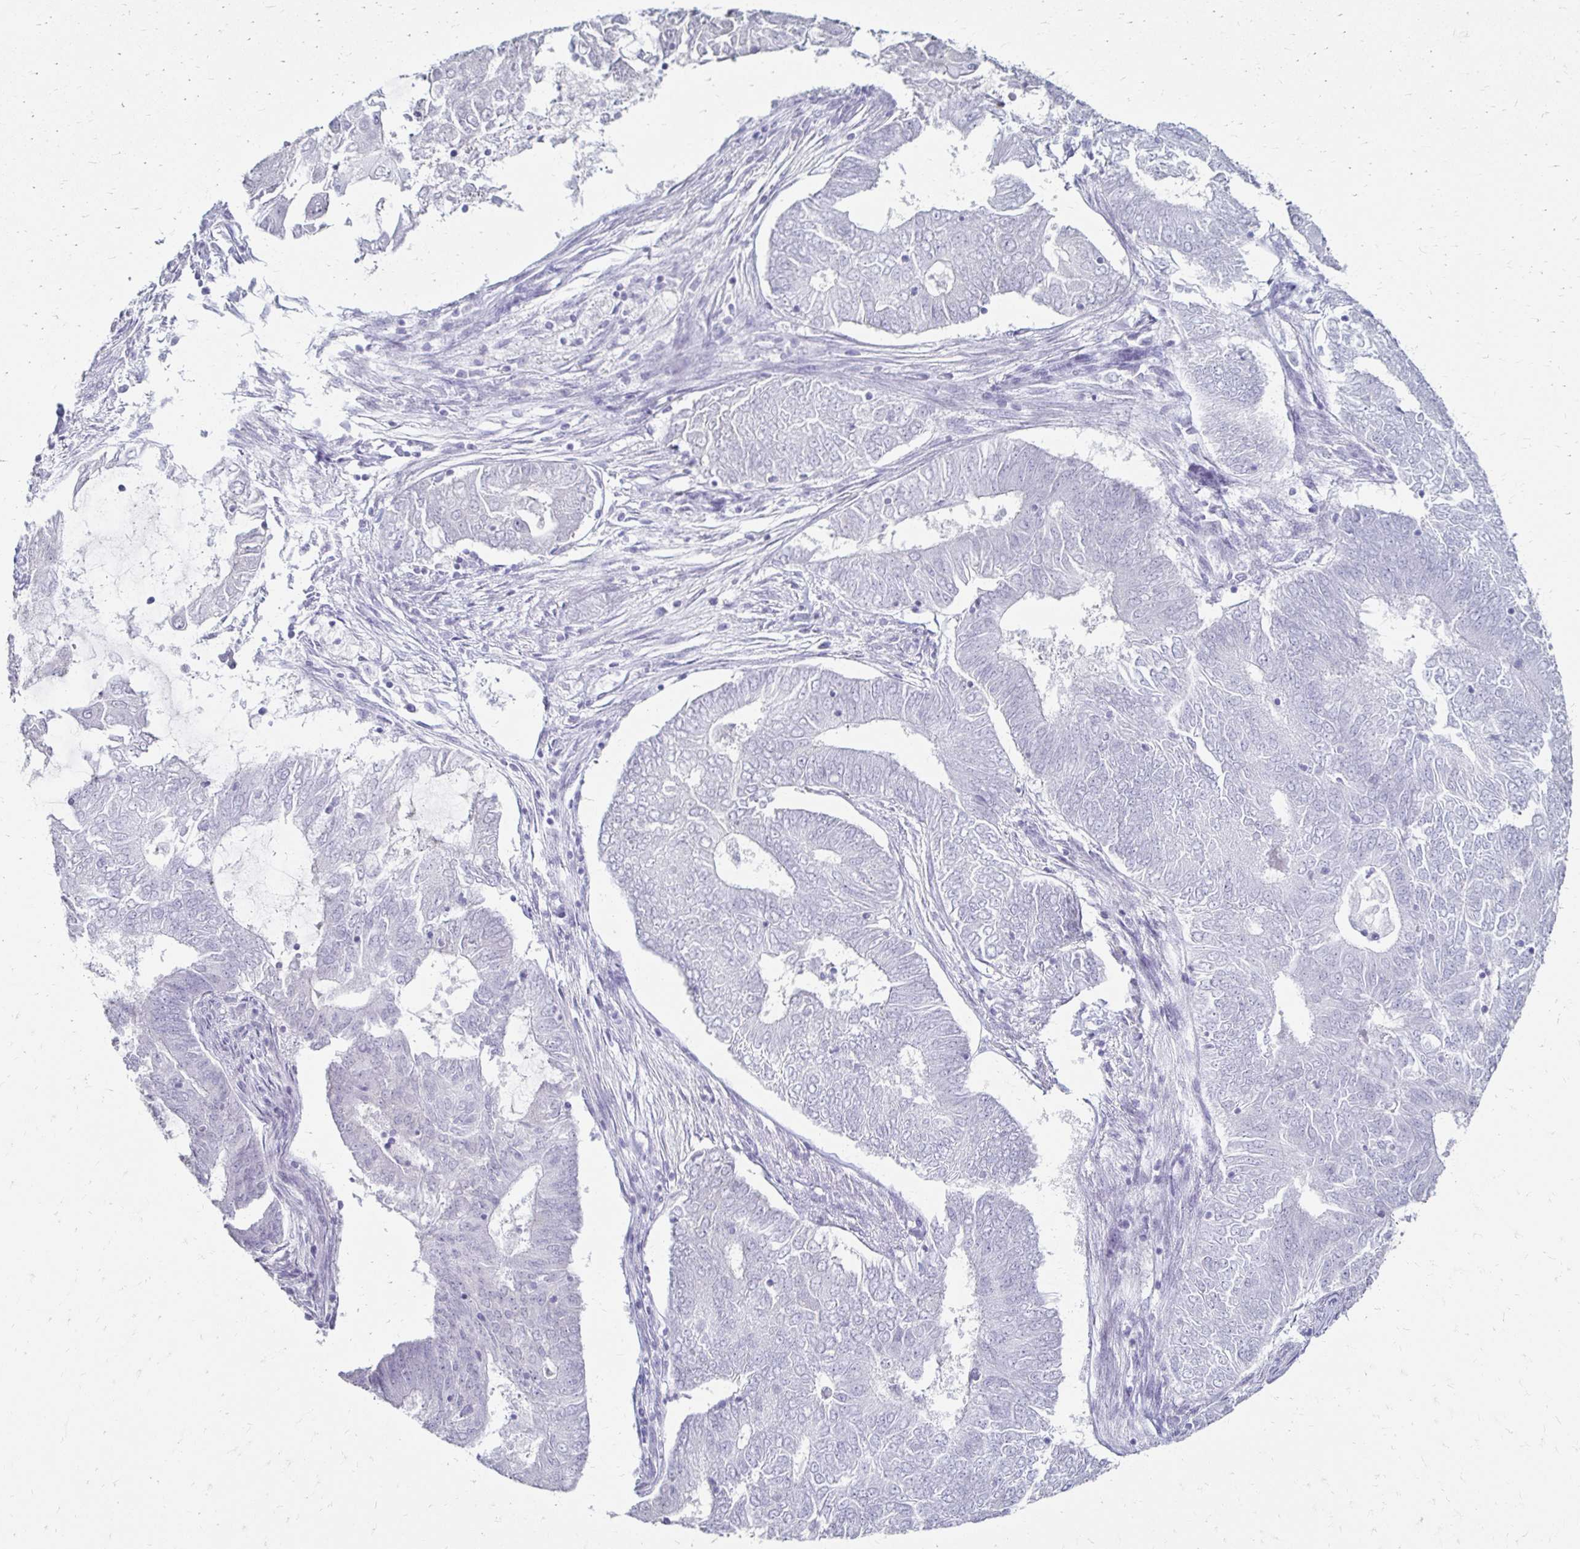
{"staining": {"intensity": "negative", "quantity": "none", "location": "none"}, "tissue": "endometrial cancer", "cell_type": "Tumor cells", "image_type": "cancer", "snomed": [{"axis": "morphology", "description": "Adenocarcinoma, NOS"}, {"axis": "topography", "description": "Endometrium"}], "caption": "Immunohistochemistry of adenocarcinoma (endometrial) shows no positivity in tumor cells. (Stains: DAB (3,3'-diaminobenzidine) IHC with hematoxylin counter stain, Microscopy: brightfield microscopy at high magnification).", "gene": "TOMM34", "patient": {"sex": "female", "age": 62}}